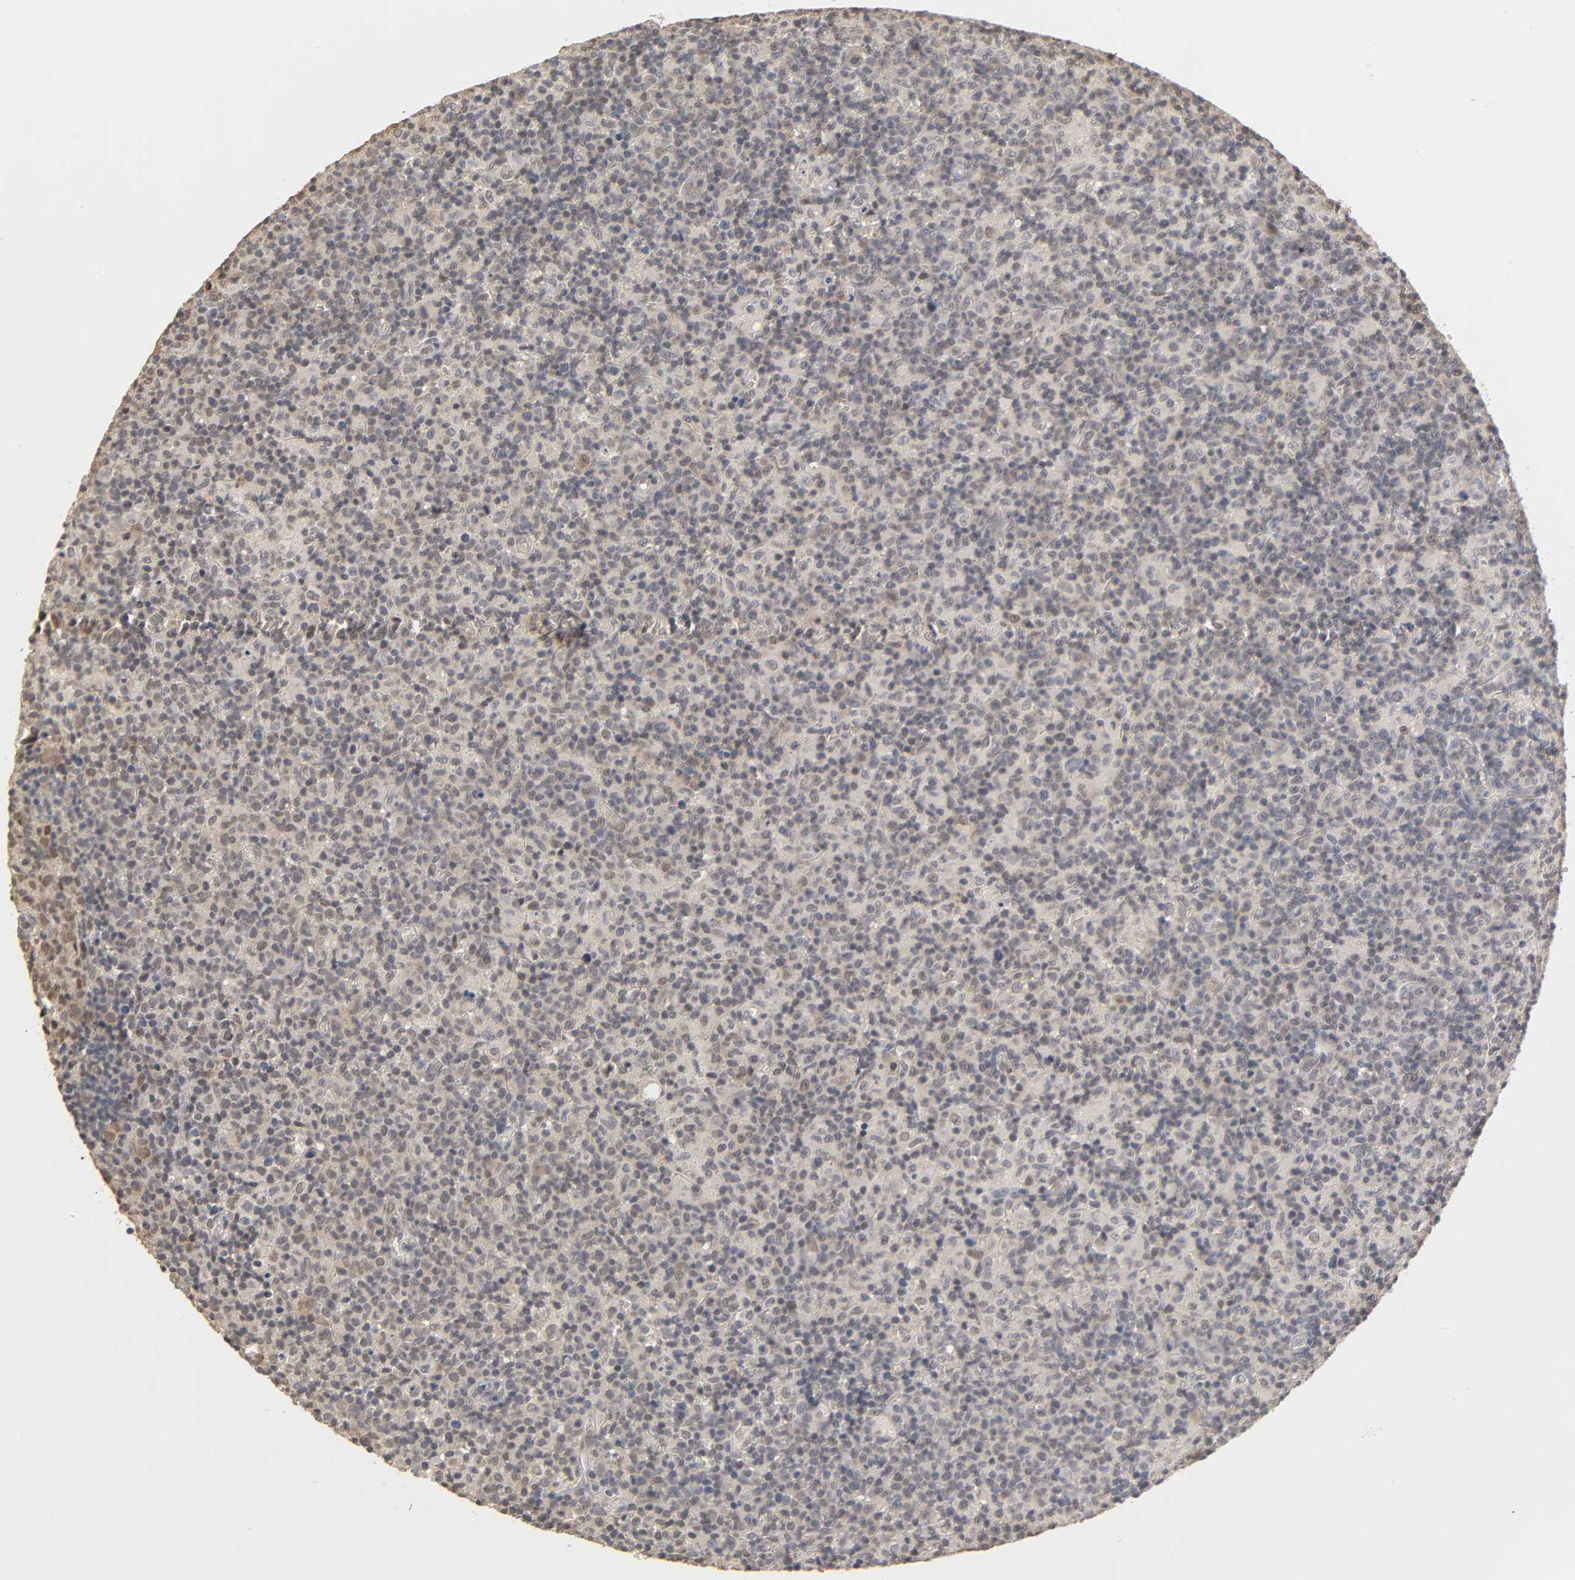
{"staining": {"intensity": "moderate", "quantity": ">75%", "location": "cytoplasmic/membranous,nuclear"}, "tissue": "lymph node", "cell_type": "Germinal center cells", "image_type": "normal", "snomed": [{"axis": "morphology", "description": "Normal tissue, NOS"}, {"axis": "morphology", "description": "Inflammation, NOS"}, {"axis": "topography", "description": "Lymph node"}], "caption": "Brown immunohistochemical staining in unremarkable human lymph node exhibits moderate cytoplasmic/membranous,nuclear positivity in approximately >75% of germinal center cells.", "gene": "HTR1E", "patient": {"sex": "male", "age": 55}}